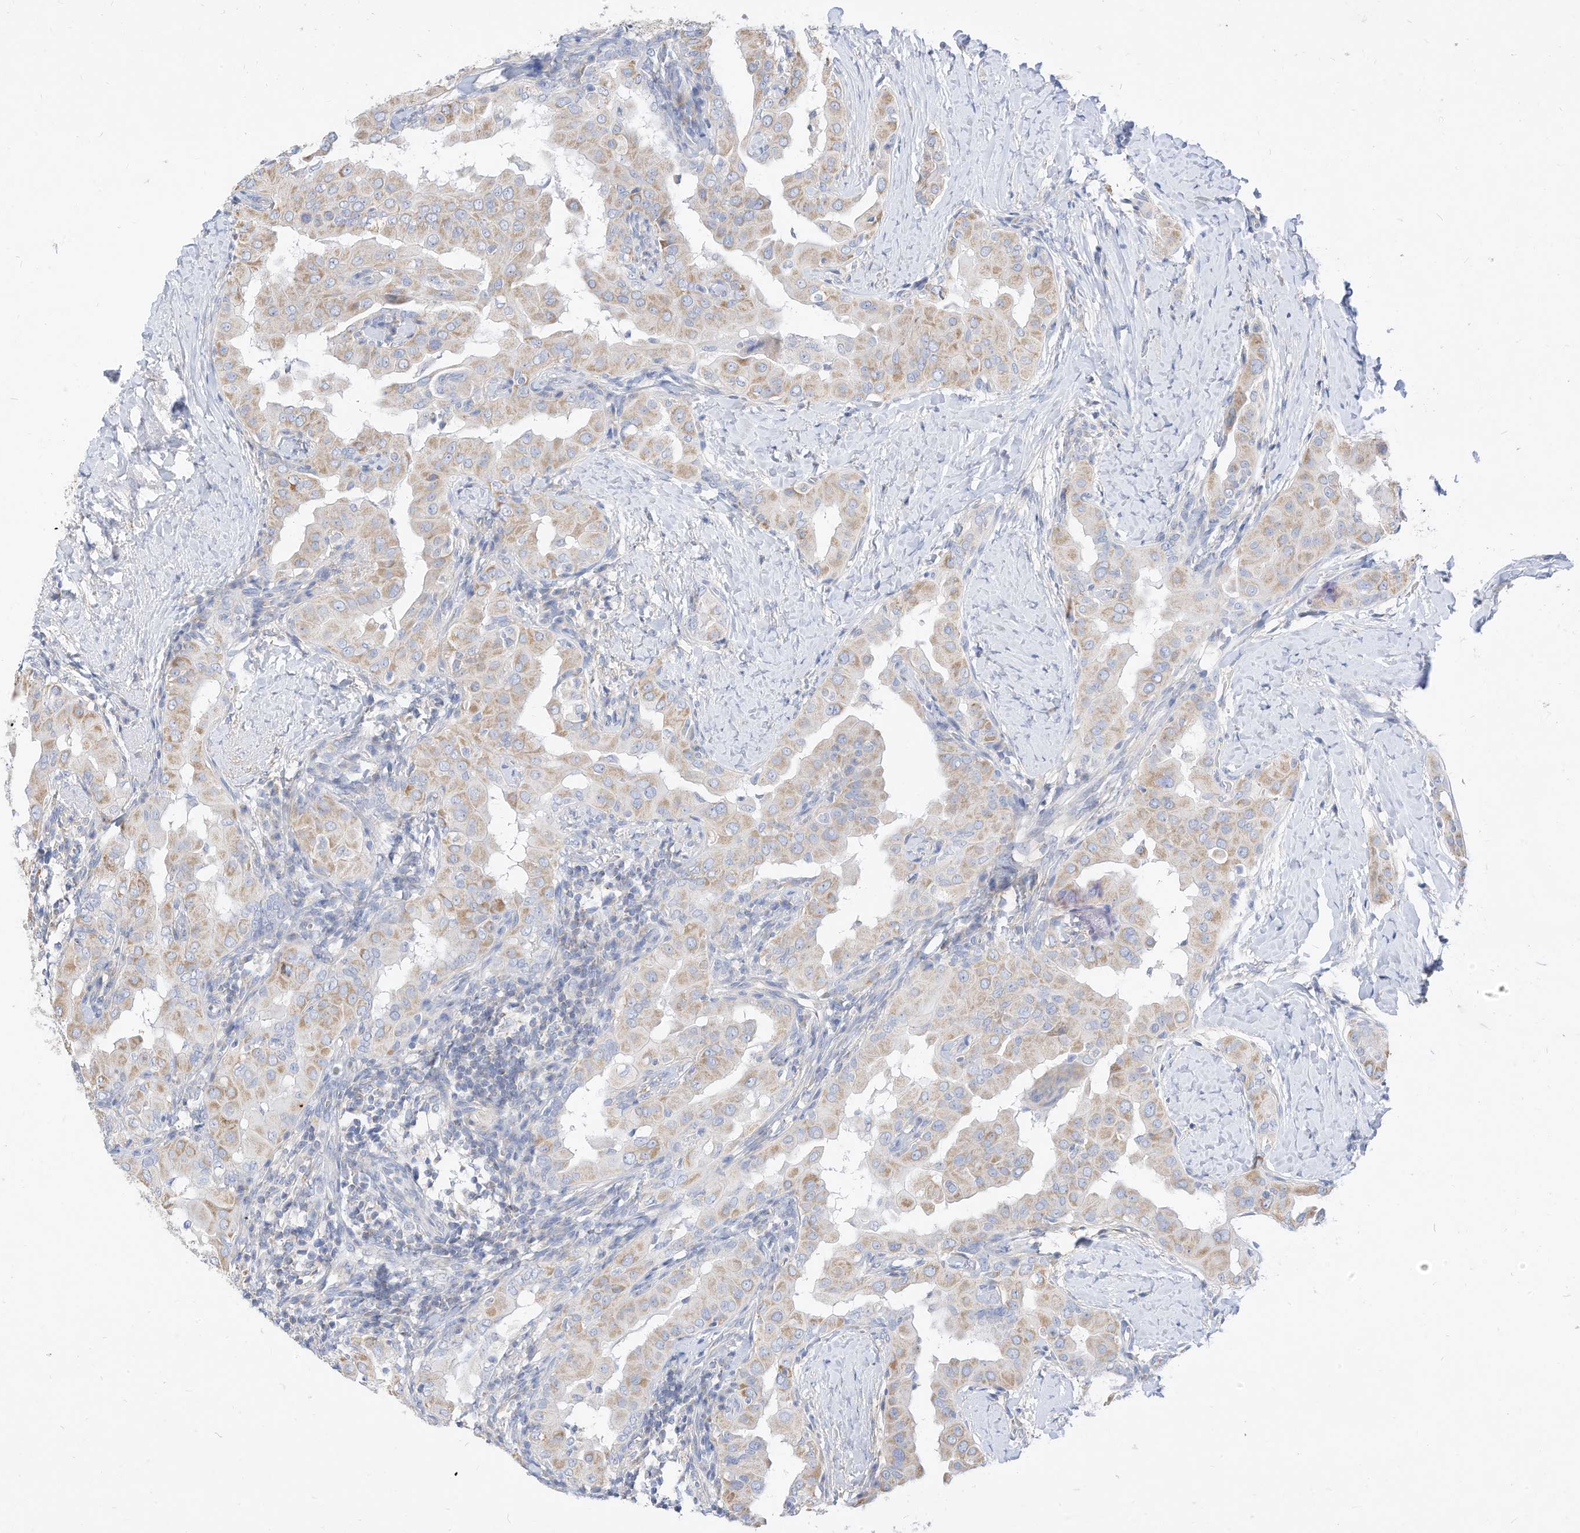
{"staining": {"intensity": "weak", "quantity": ">75%", "location": "cytoplasmic/membranous"}, "tissue": "thyroid cancer", "cell_type": "Tumor cells", "image_type": "cancer", "snomed": [{"axis": "morphology", "description": "Papillary adenocarcinoma, NOS"}, {"axis": "topography", "description": "Thyroid gland"}], "caption": "This histopathology image exhibits immunohistochemistry staining of thyroid cancer, with low weak cytoplasmic/membranous positivity in approximately >75% of tumor cells.", "gene": "RHOH", "patient": {"sex": "male", "age": 33}}